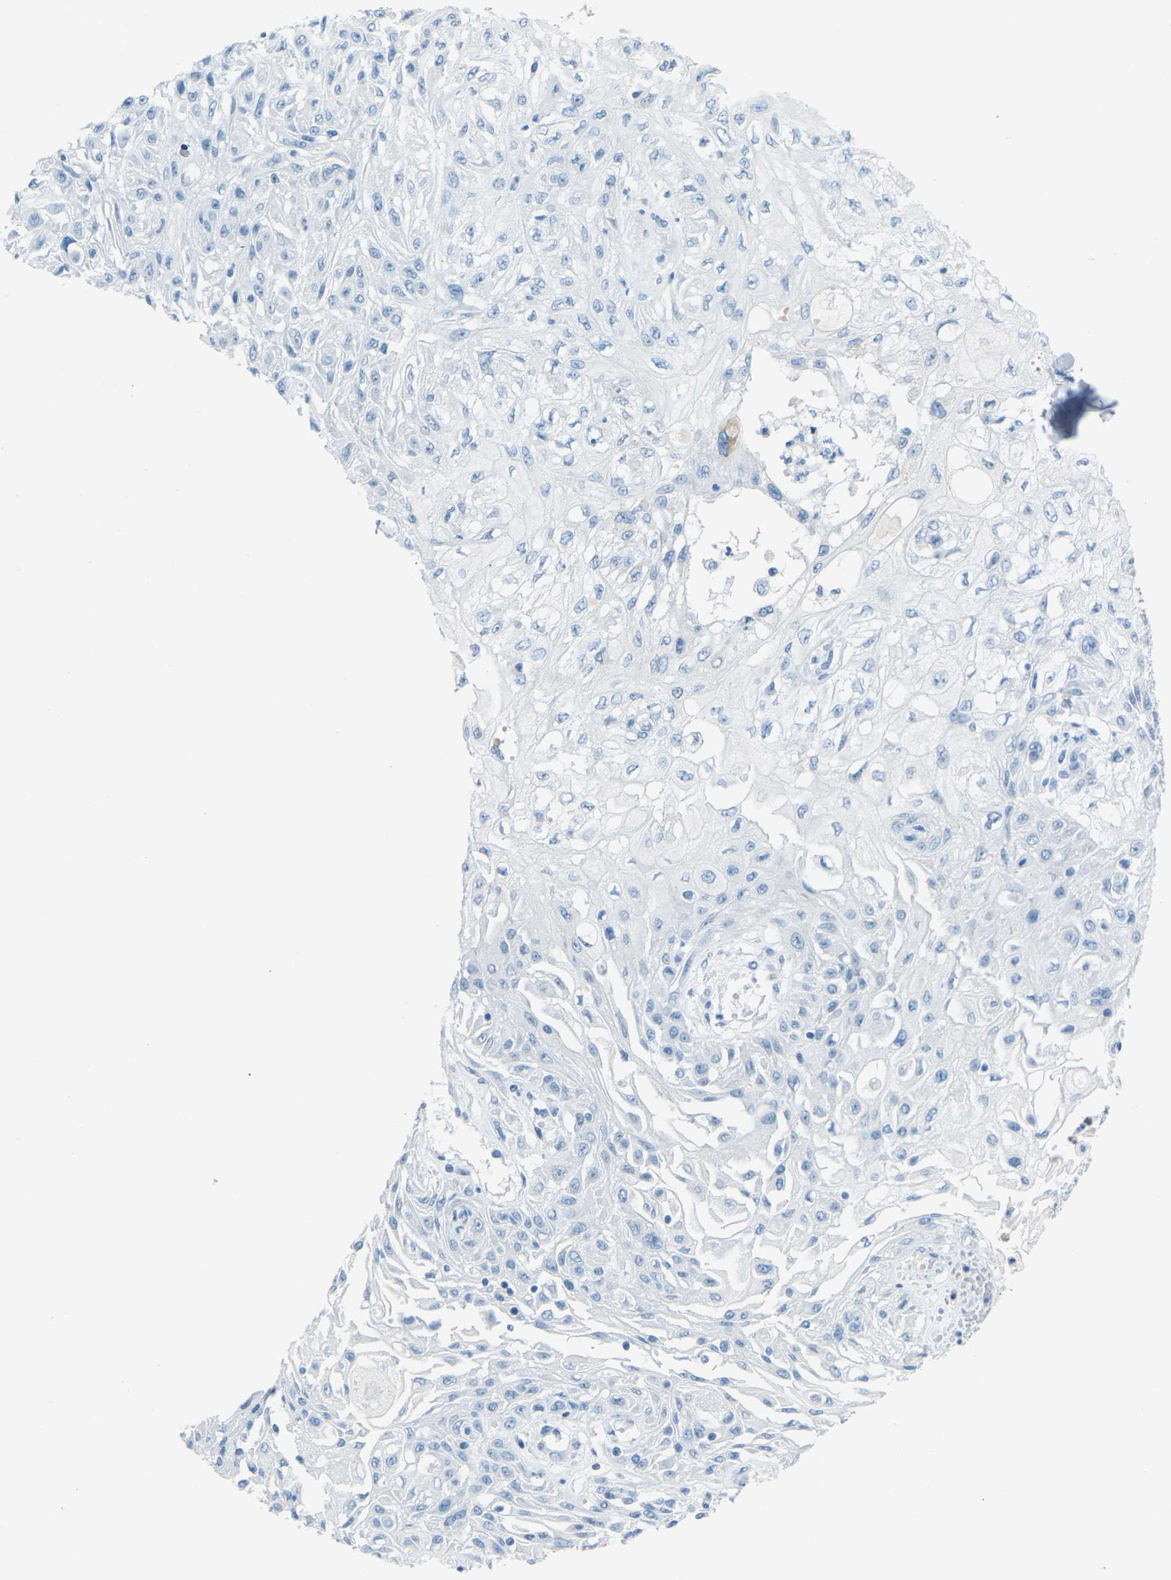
{"staining": {"intensity": "negative", "quantity": "none", "location": "none"}, "tissue": "skin cancer", "cell_type": "Tumor cells", "image_type": "cancer", "snomed": [{"axis": "morphology", "description": "Squamous cell carcinoma, NOS"}, {"axis": "topography", "description": "Skin"}], "caption": "Protein analysis of skin cancer displays no significant positivity in tumor cells. The staining was performed using DAB (3,3'-diaminobenzidine) to visualize the protein expression in brown, while the nuclei were stained in blue with hematoxylin (Magnification: 20x).", "gene": "CDH16", "patient": {"sex": "male", "age": 75}}